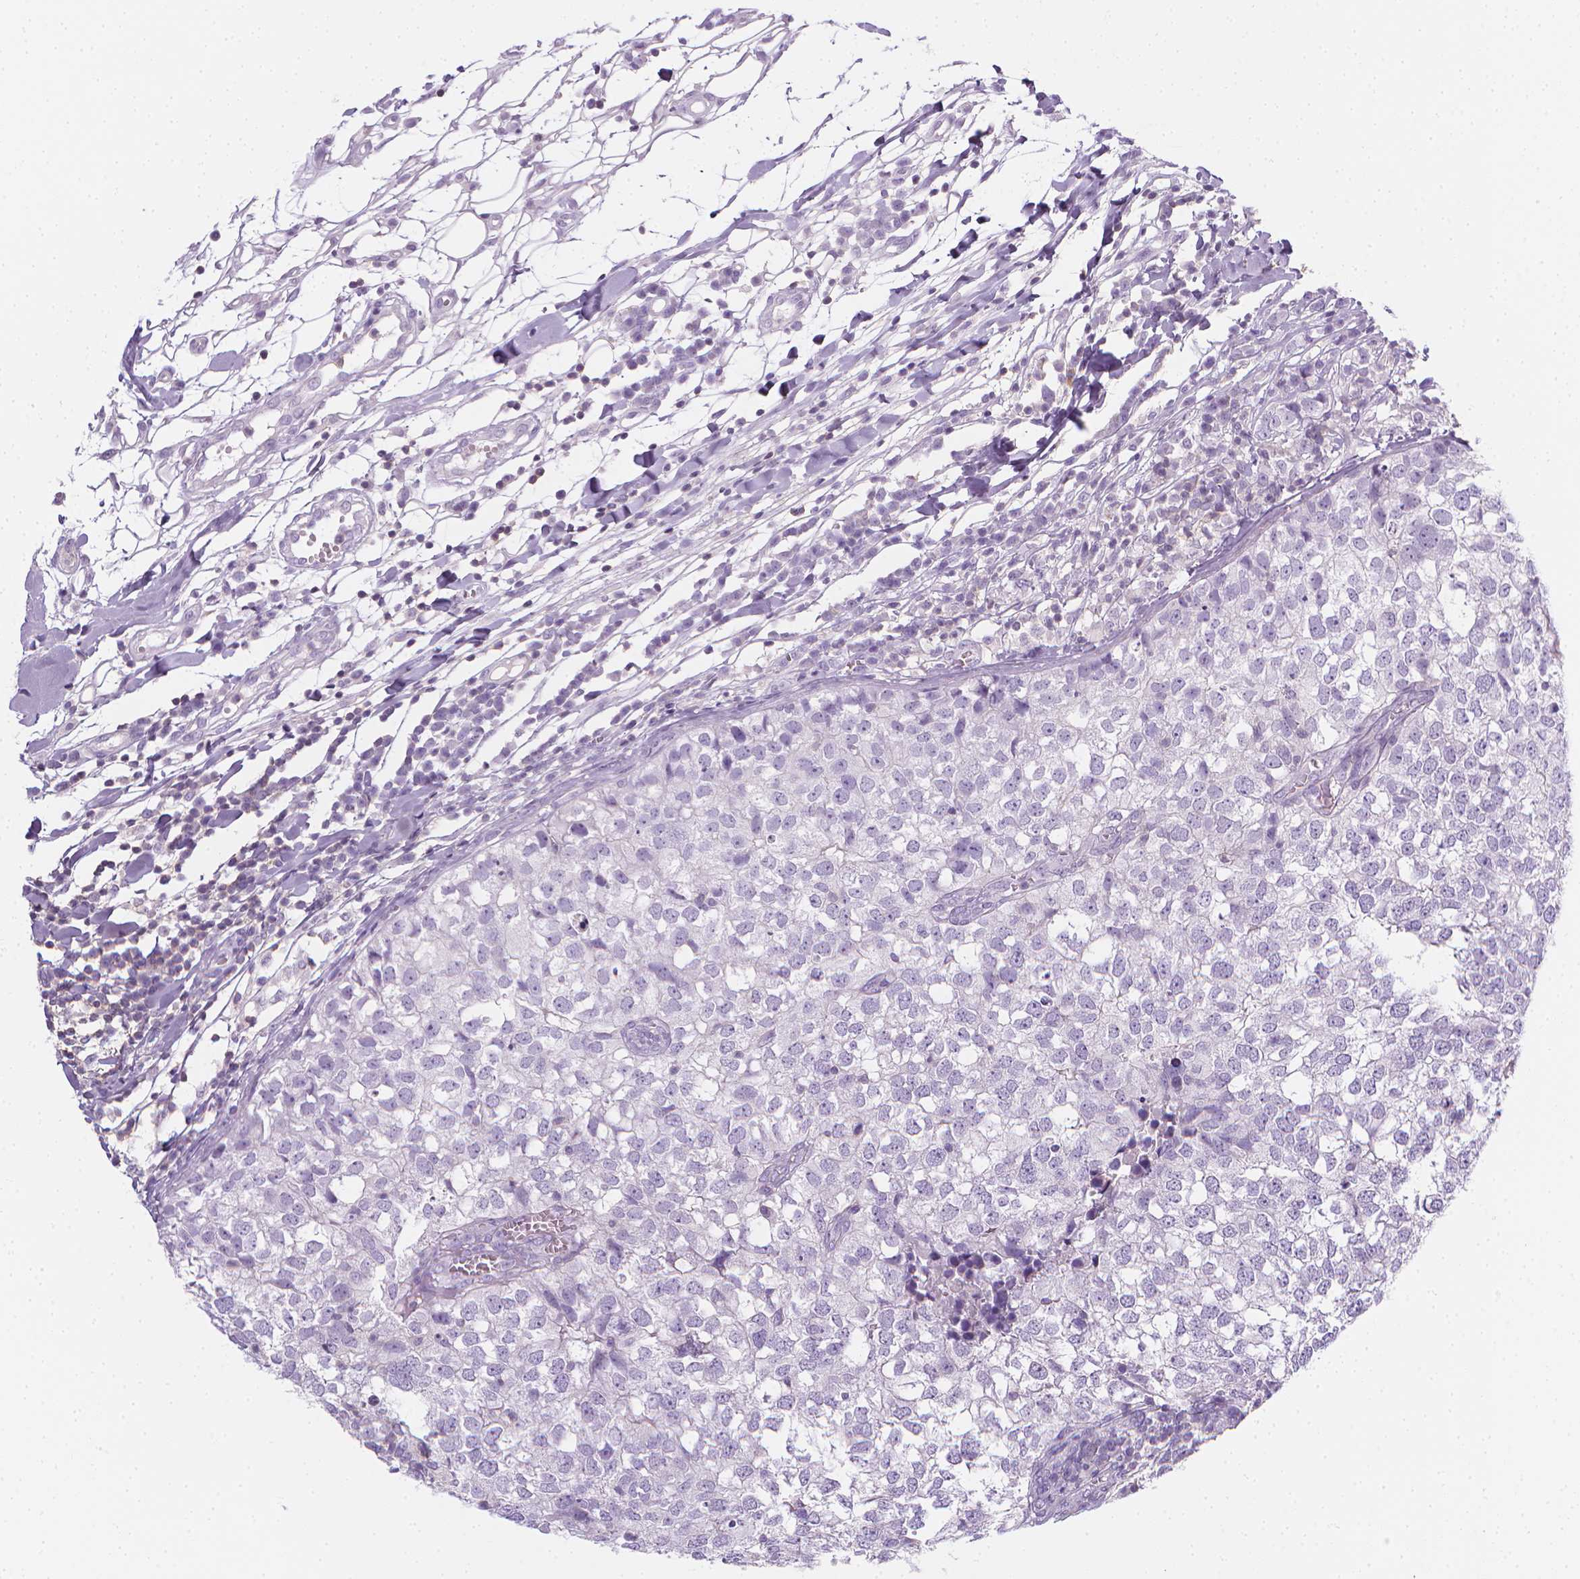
{"staining": {"intensity": "negative", "quantity": "none", "location": "none"}, "tissue": "breast cancer", "cell_type": "Tumor cells", "image_type": "cancer", "snomed": [{"axis": "morphology", "description": "Duct carcinoma"}, {"axis": "topography", "description": "Breast"}], "caption": "Breast cancer (intraductal carcinoma) was stained to show a protein in brown. There is no significant expression in tumor cells.", "gene": "DCAF8L1", "patient": {"sex": "female", "age": 30}}